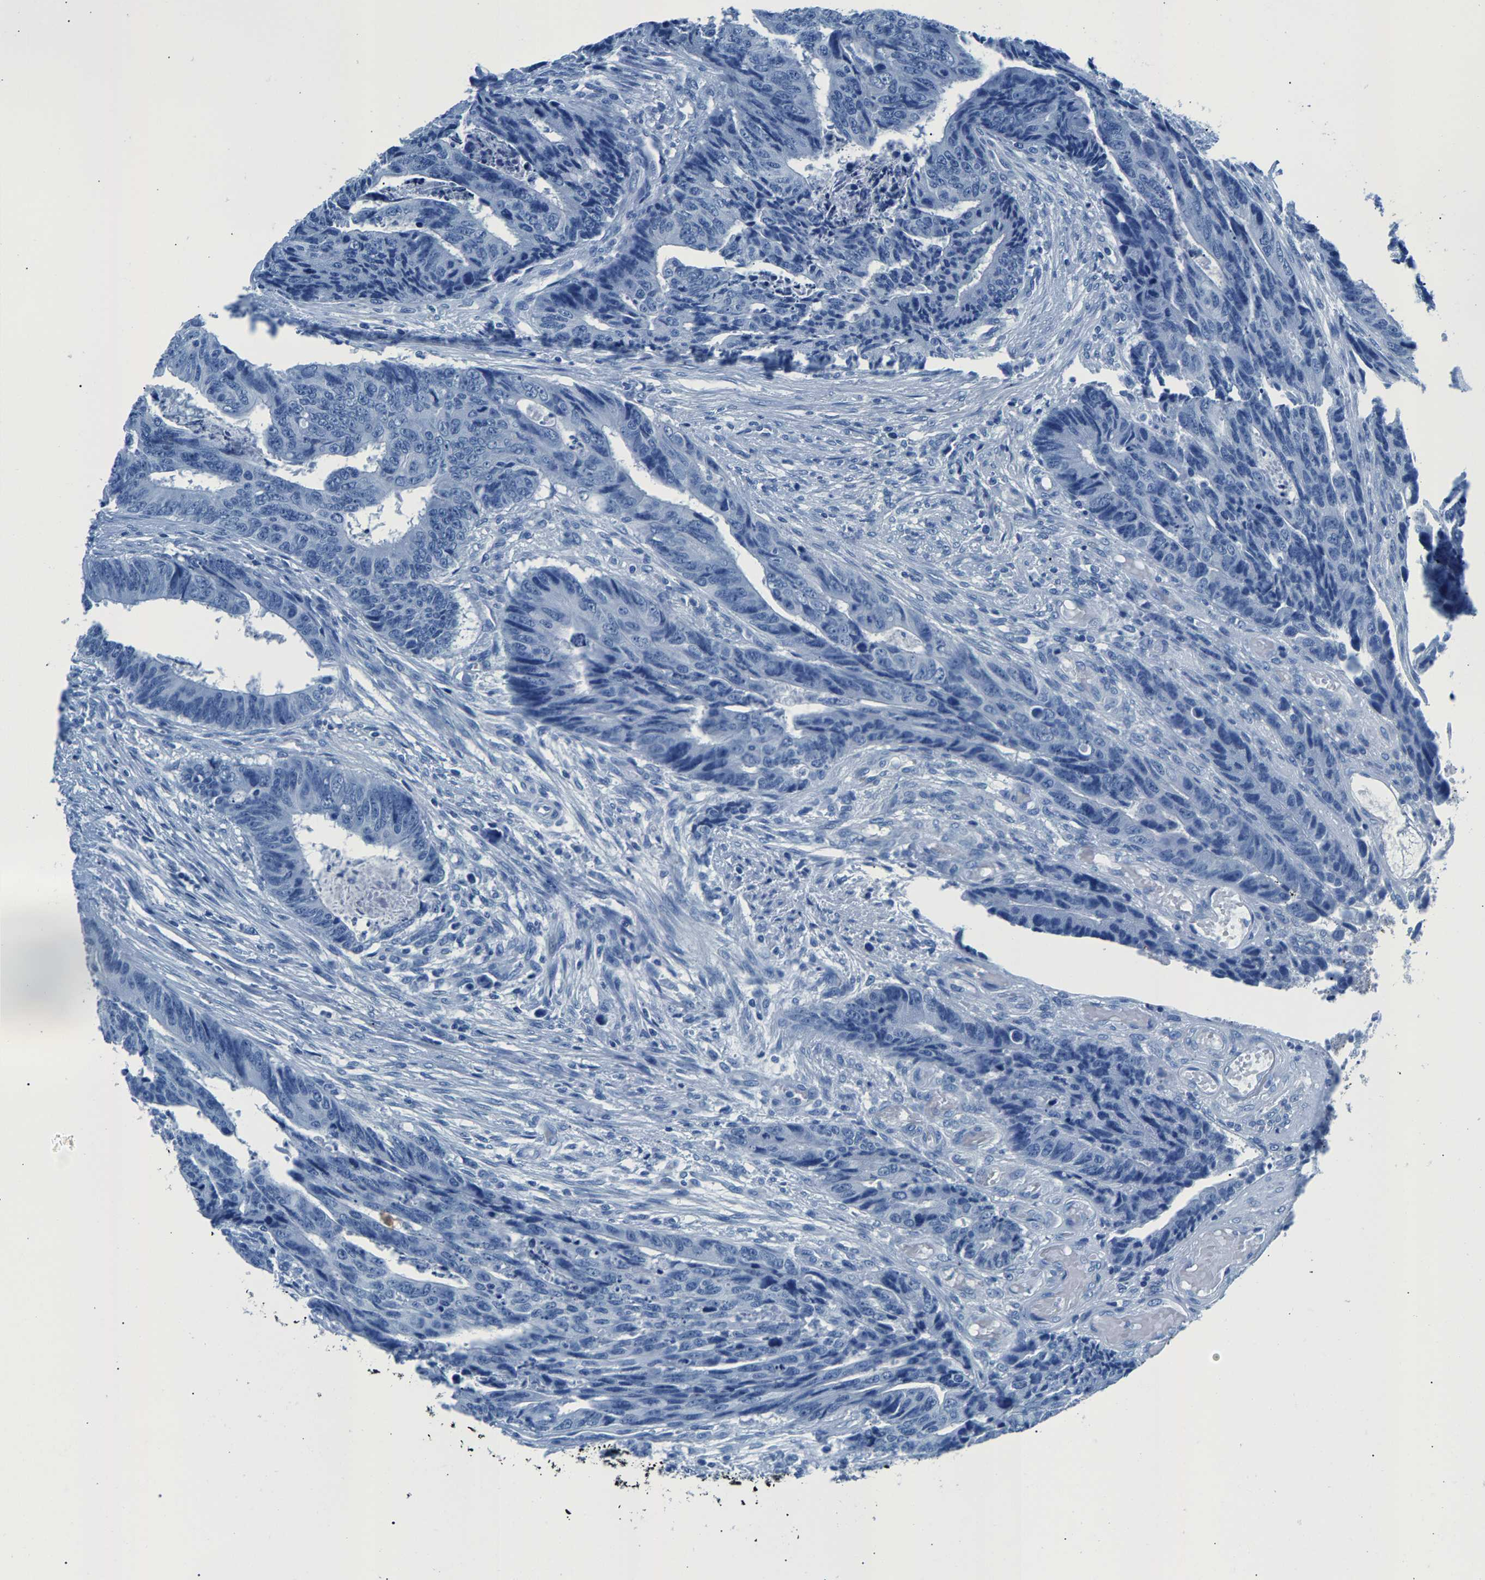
{"staining": {"intensity": "negative", "quantity": "none", "location": "none"}, "tissue": "colorectal cancer", "cell_type": "Tumor cells", "image_type": "cancer", "snomed": [{"axis": "morphology", "description": "Adenocarcinoma, NOS"}, {"axis": "topography", "description": "Rectum"}], "caption": "The image shows no staining of tumor cells in adenocarcinoma (colorectal).", "gene": "CPS1", "patient": {"sex": "male", "age": 84}}